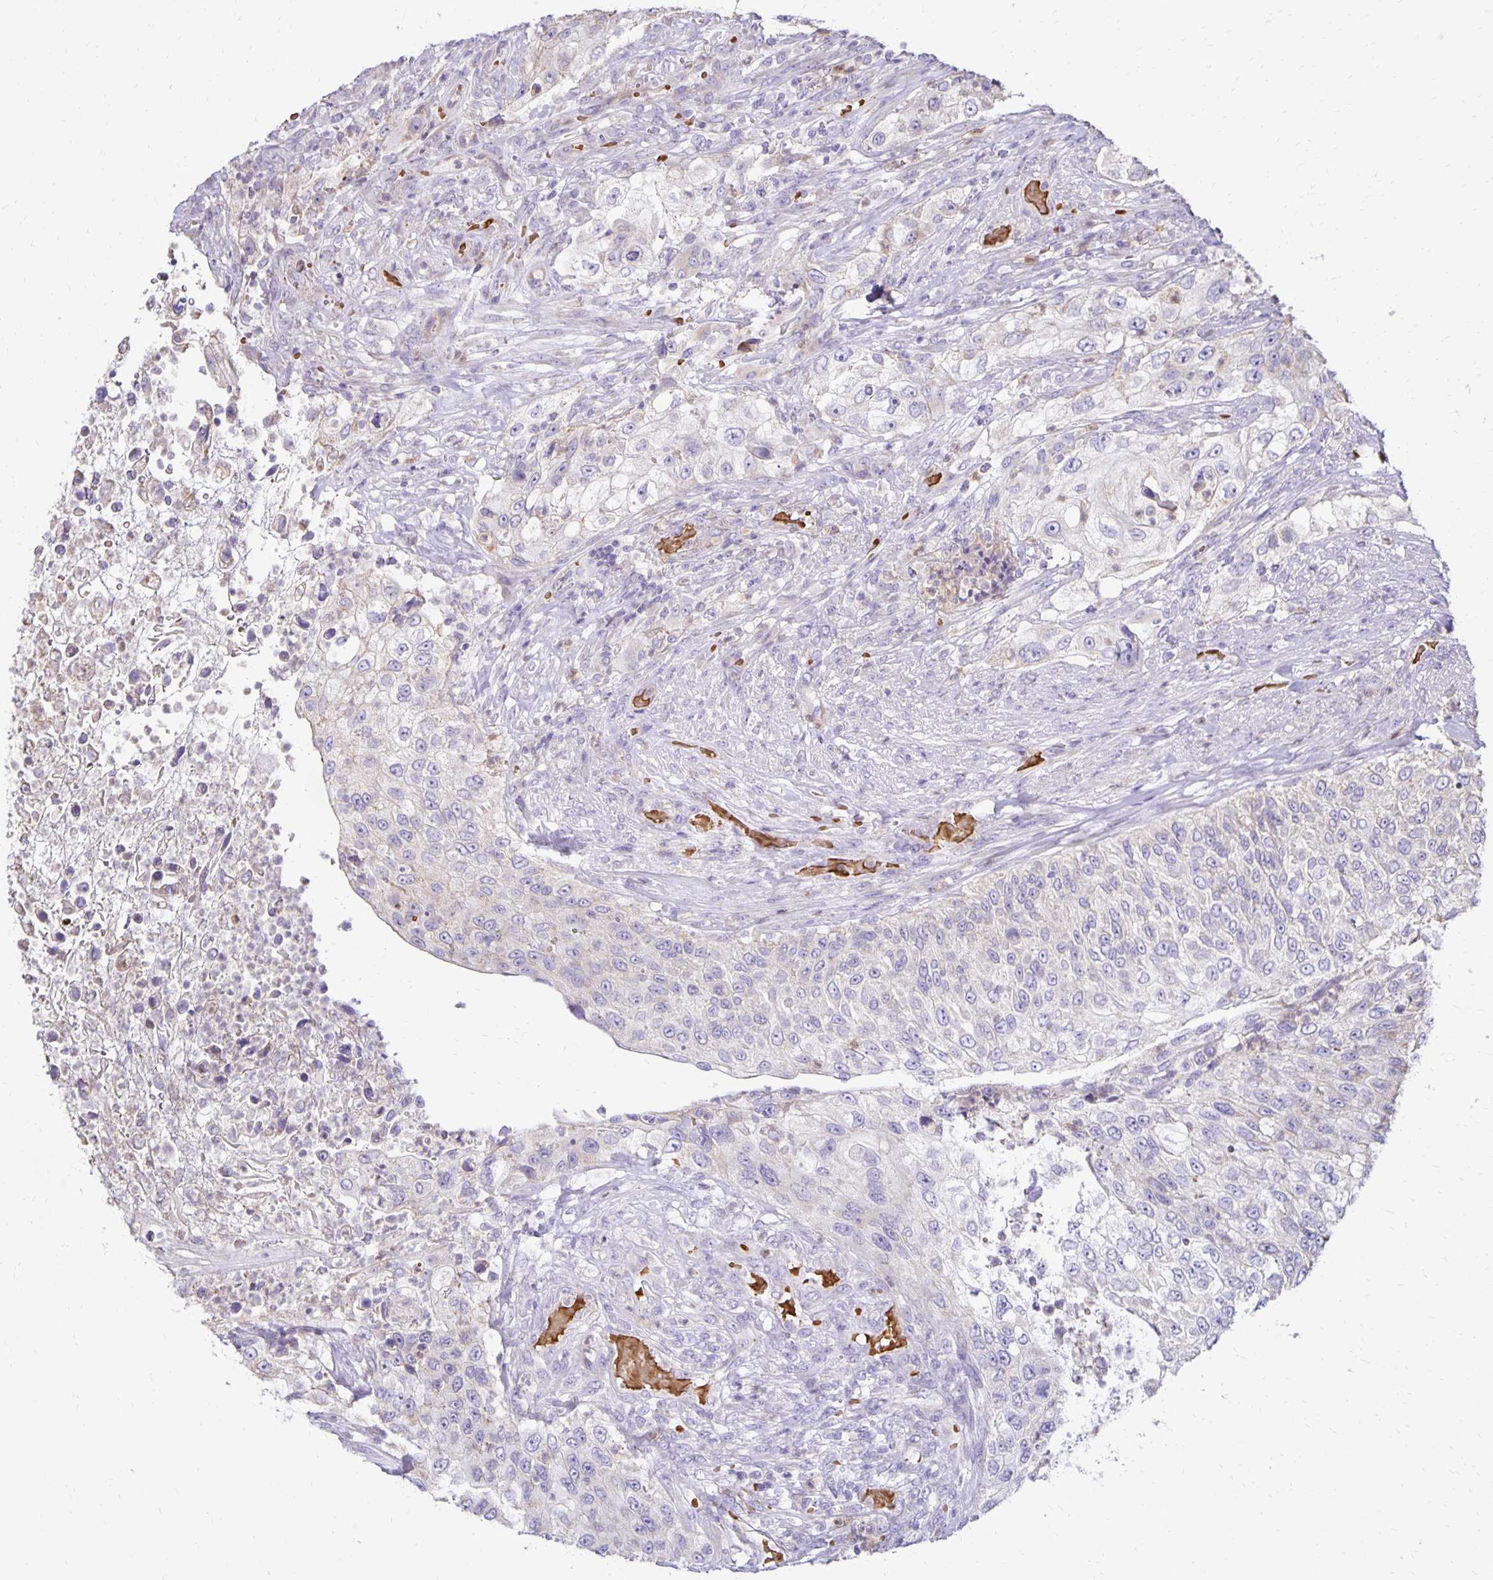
{"staining": {"intensity": "negative", "quantity": "none", "location": "none"}, "tissue": "urothelial cancer", "cell_type": "Tumor cells", "image_type": "cancer", "snomed": [{"axis": "morphology", "description": "Urothelial carcinoma, High grade"}, {"axis": "topography", "description": "Urinary bladder"}], "caption": "A high-resolution histopathology image shows immunohistochemistry (IHC) staining of urothelial cancer, which exhibits no significant positivity in tumor cells.", "gene": "FN3K", "patient": {"sex": "female", "age": 60}}